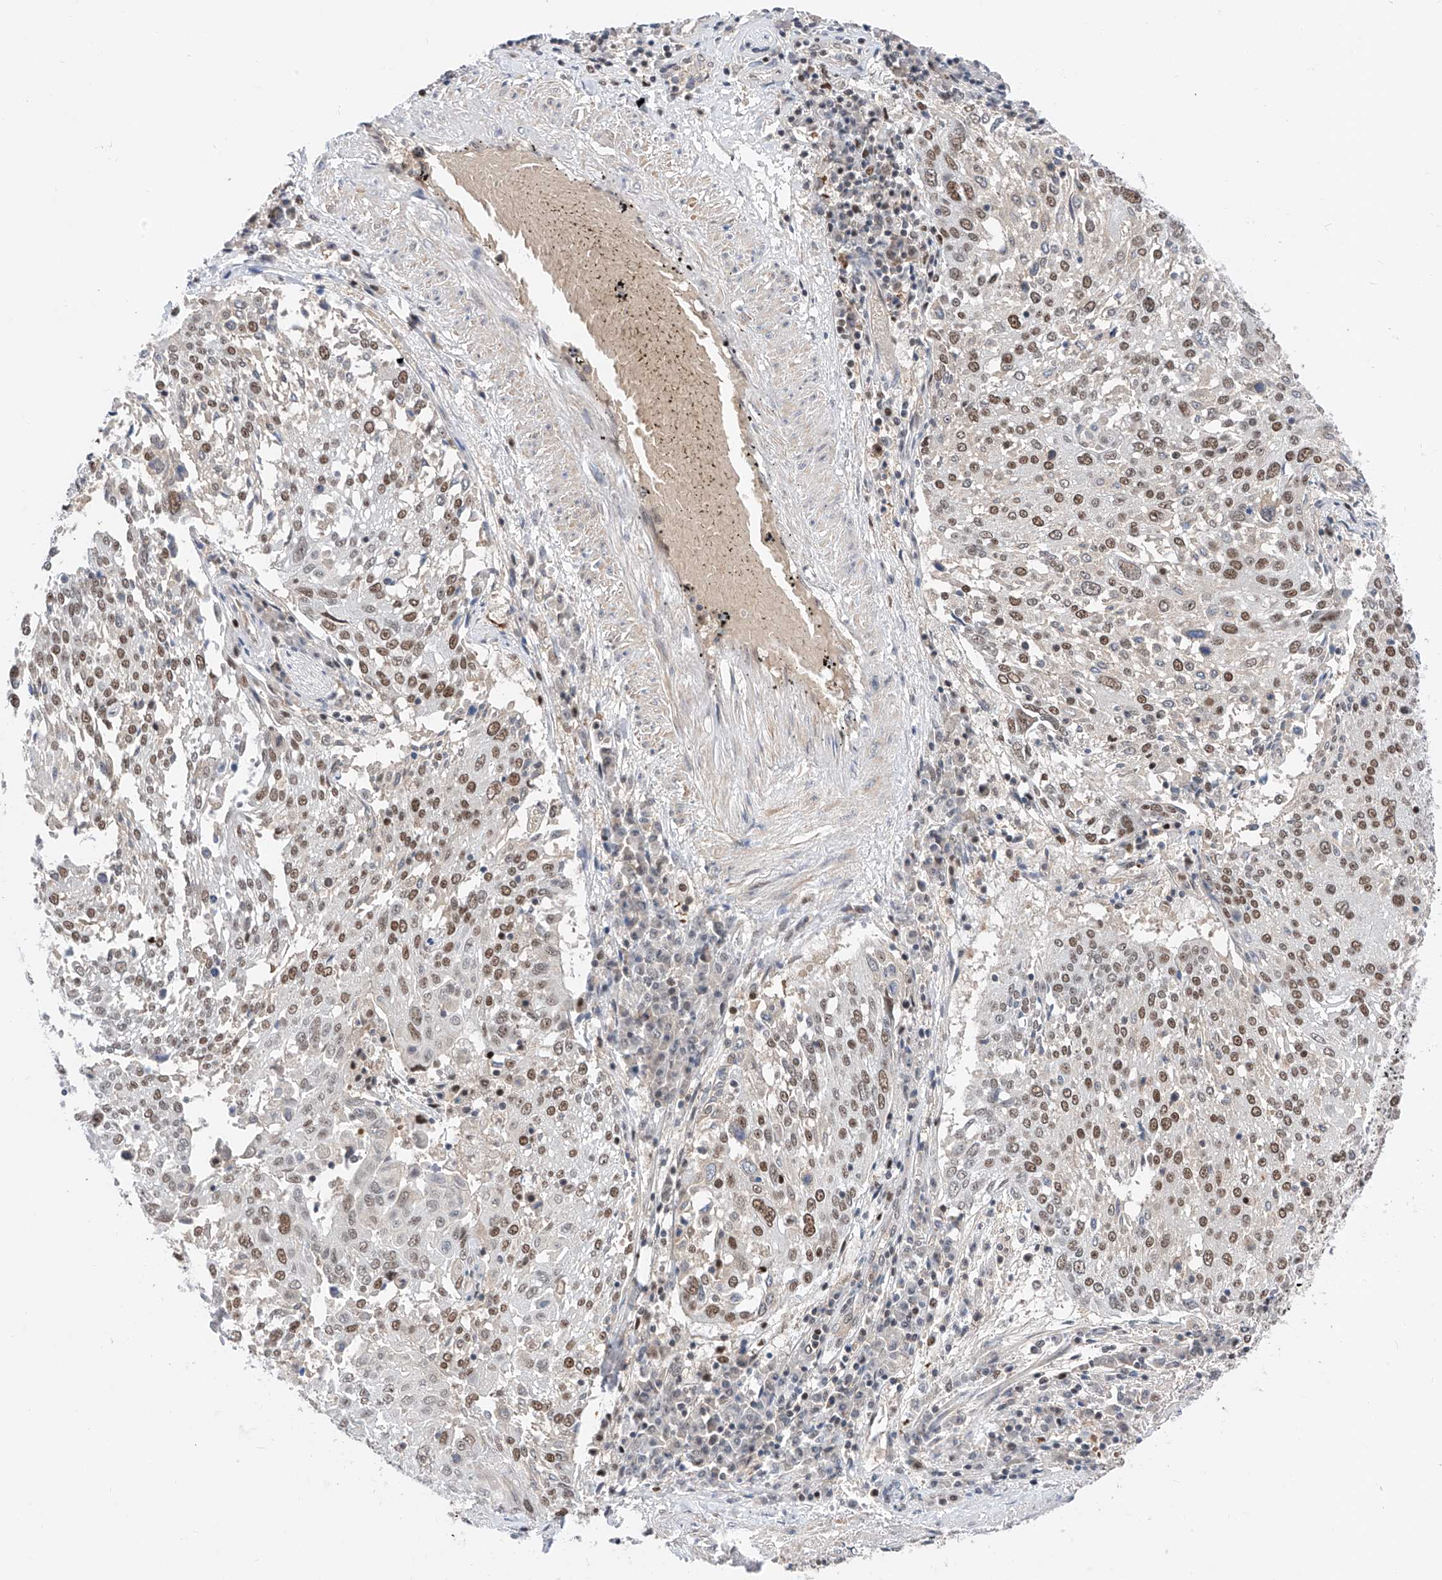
{"staining": {"intensity": "moderate", "quantity": ">75%", "location": "nuclear"}, "tissue": "lung cancer", "cell_type": "Tumor cells", "image_type": "cancer", "snomed": [{"axis": "morphology", "description": "Squamous cell carcinoma, NOS"}, {"axis": "topography", "description": "Lung"}], "caption": "IHC staining of lung cancer (squamous cell carcinoma), which exhibits medium levels of moderate nuclear expression in about >75% of tumor cells indicating moderate nuclear protein expression. The staining was performed using DAB (3,3'-diaminobenzidine) (brown) for protein detection and nuclei were counterstained in hematoxylin (blue).", "gene": "SNRNP200", "patient": {"sex": "male", "age": 65}}